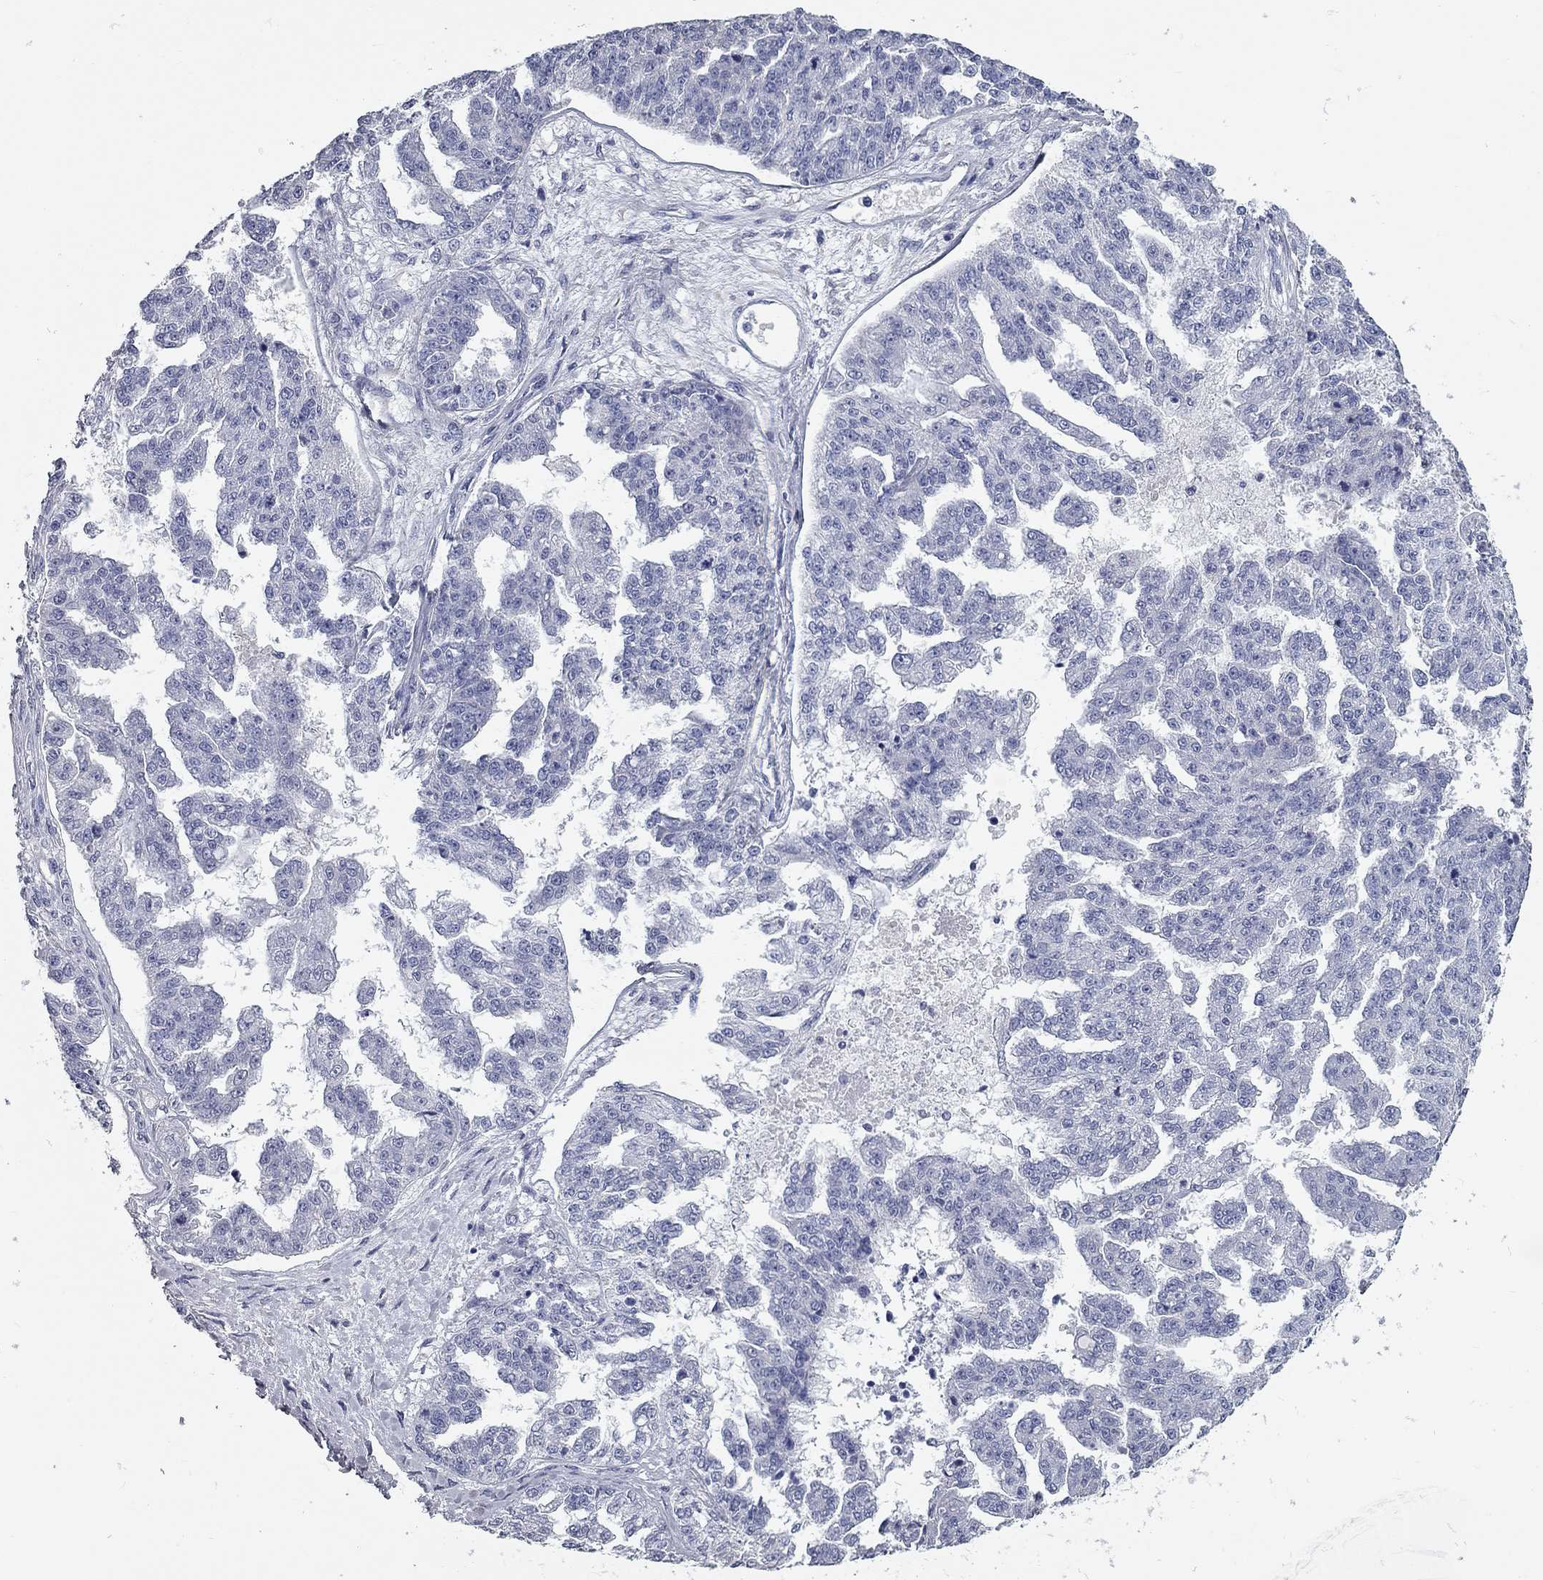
{"staining": {"intensity": "negative", "quantity": "none", "location": "none"}, "tissue": "ovarian cancer", "cell_type": "Tumor cells", "image_type": "cancer", "snomed": [{"axis": "morphology", "description": "Cystadenocarcinoma, serous, NOS"}, {"axis": "topography", "description": "Ovary"}], "caption": "Immunohistochemistry of serous cystadenocarcinoma (ovarian) reveals no staining in tumor cells.", "gene": "C10orf90", "patient": {"sex": "female", "age": 58}}